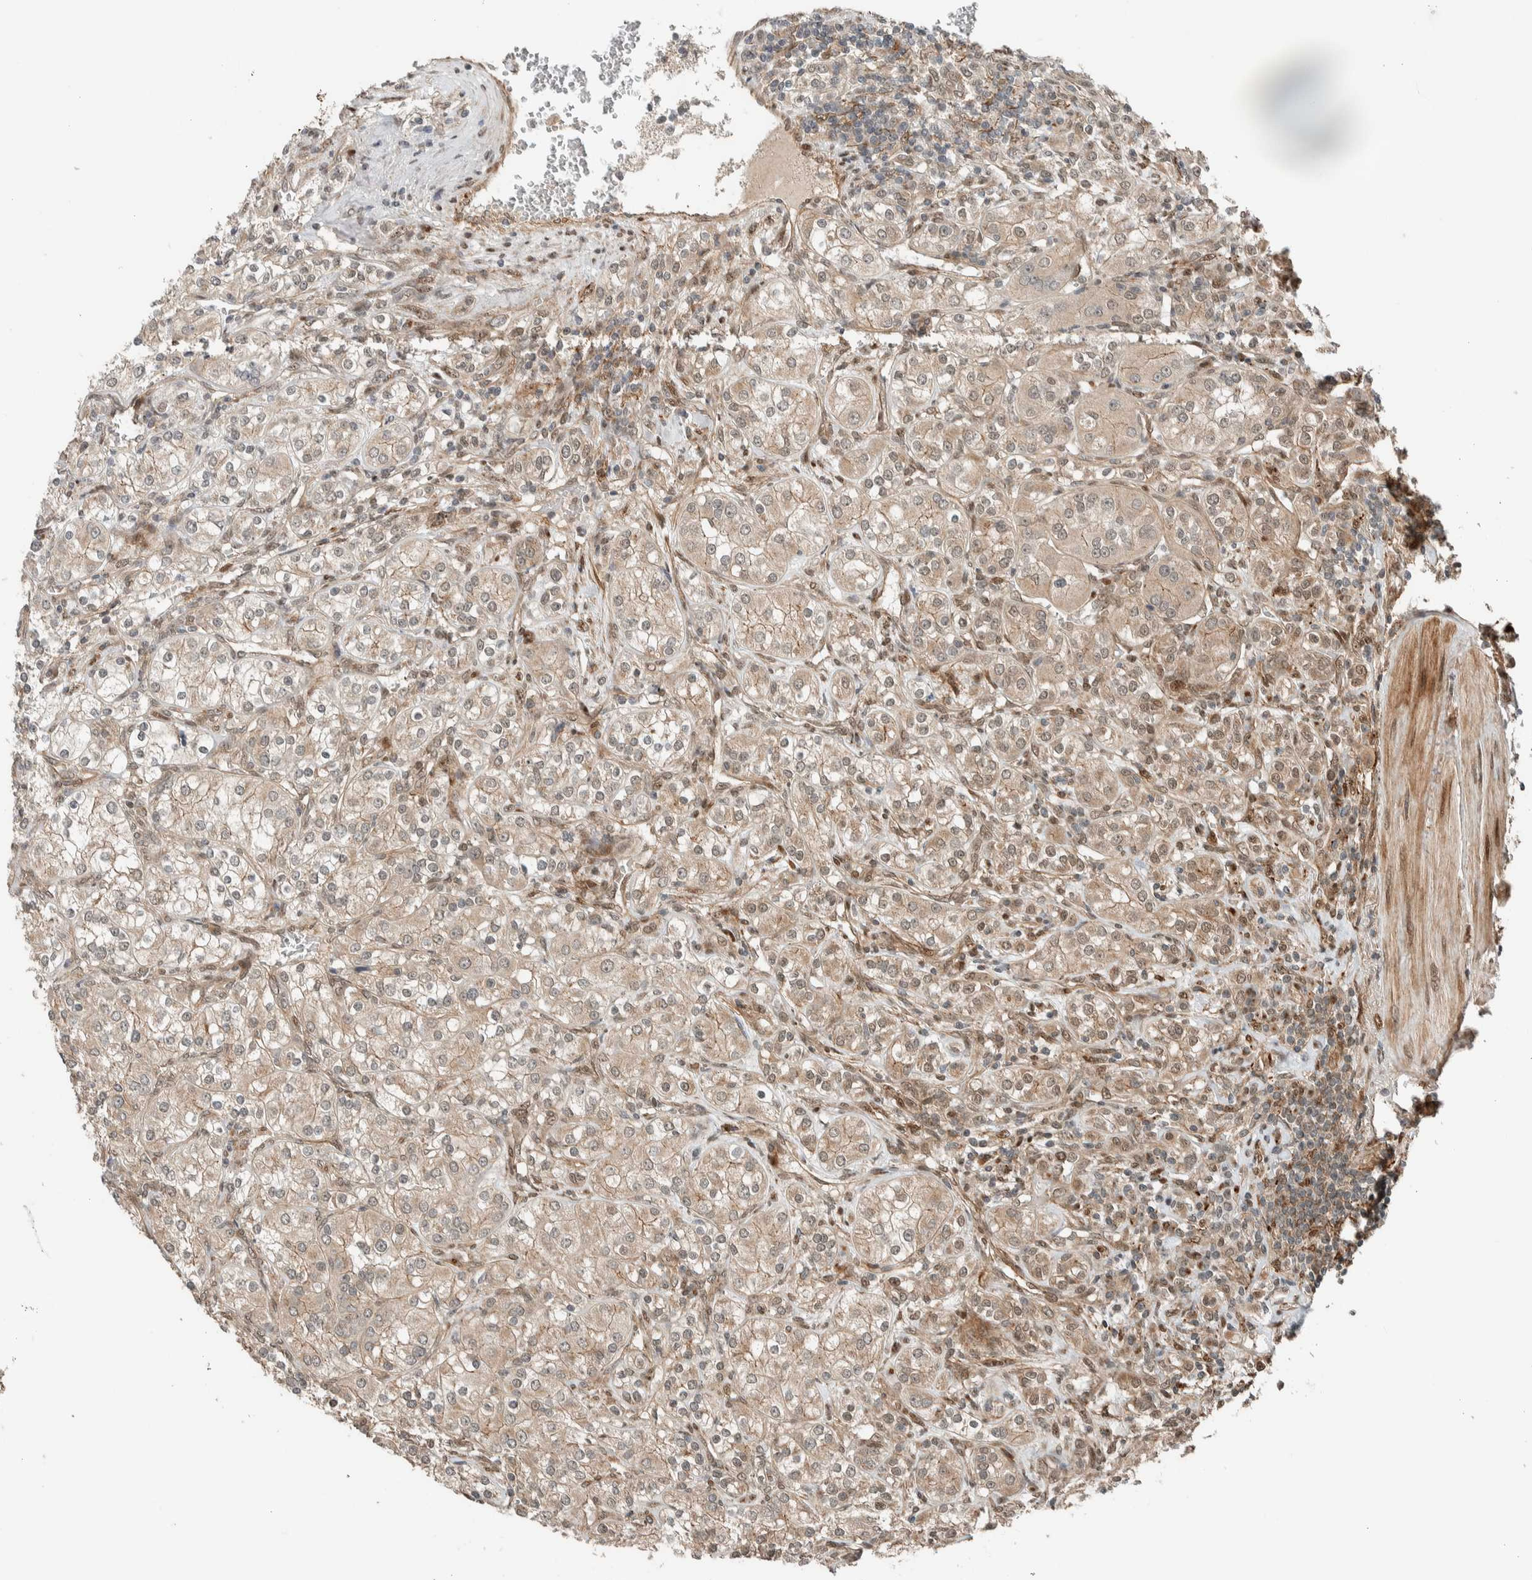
{"staining": {"intensity": "weak", "quantity": "25%-75%", "location": "cytoplasmic/membranous,nuclear"}, "tissue": "renal cancer", "cell_type": "Tumor cells", "image_type": "cancer", "snomed": [{"axis": "morphology", "description": "Adenocarcinoma, NOS"}, {"axis": "topography", "description": "Kidney"}], "caption": "Weak cytoplasmic/membranous and nuclear staining for a protein is appreciated in about 25%-75% of tumor cells of renal cancer using immunohistochemistry (IHC).", "gene": "STXBP4", "patient": {"sex": "male", "age": 77}}